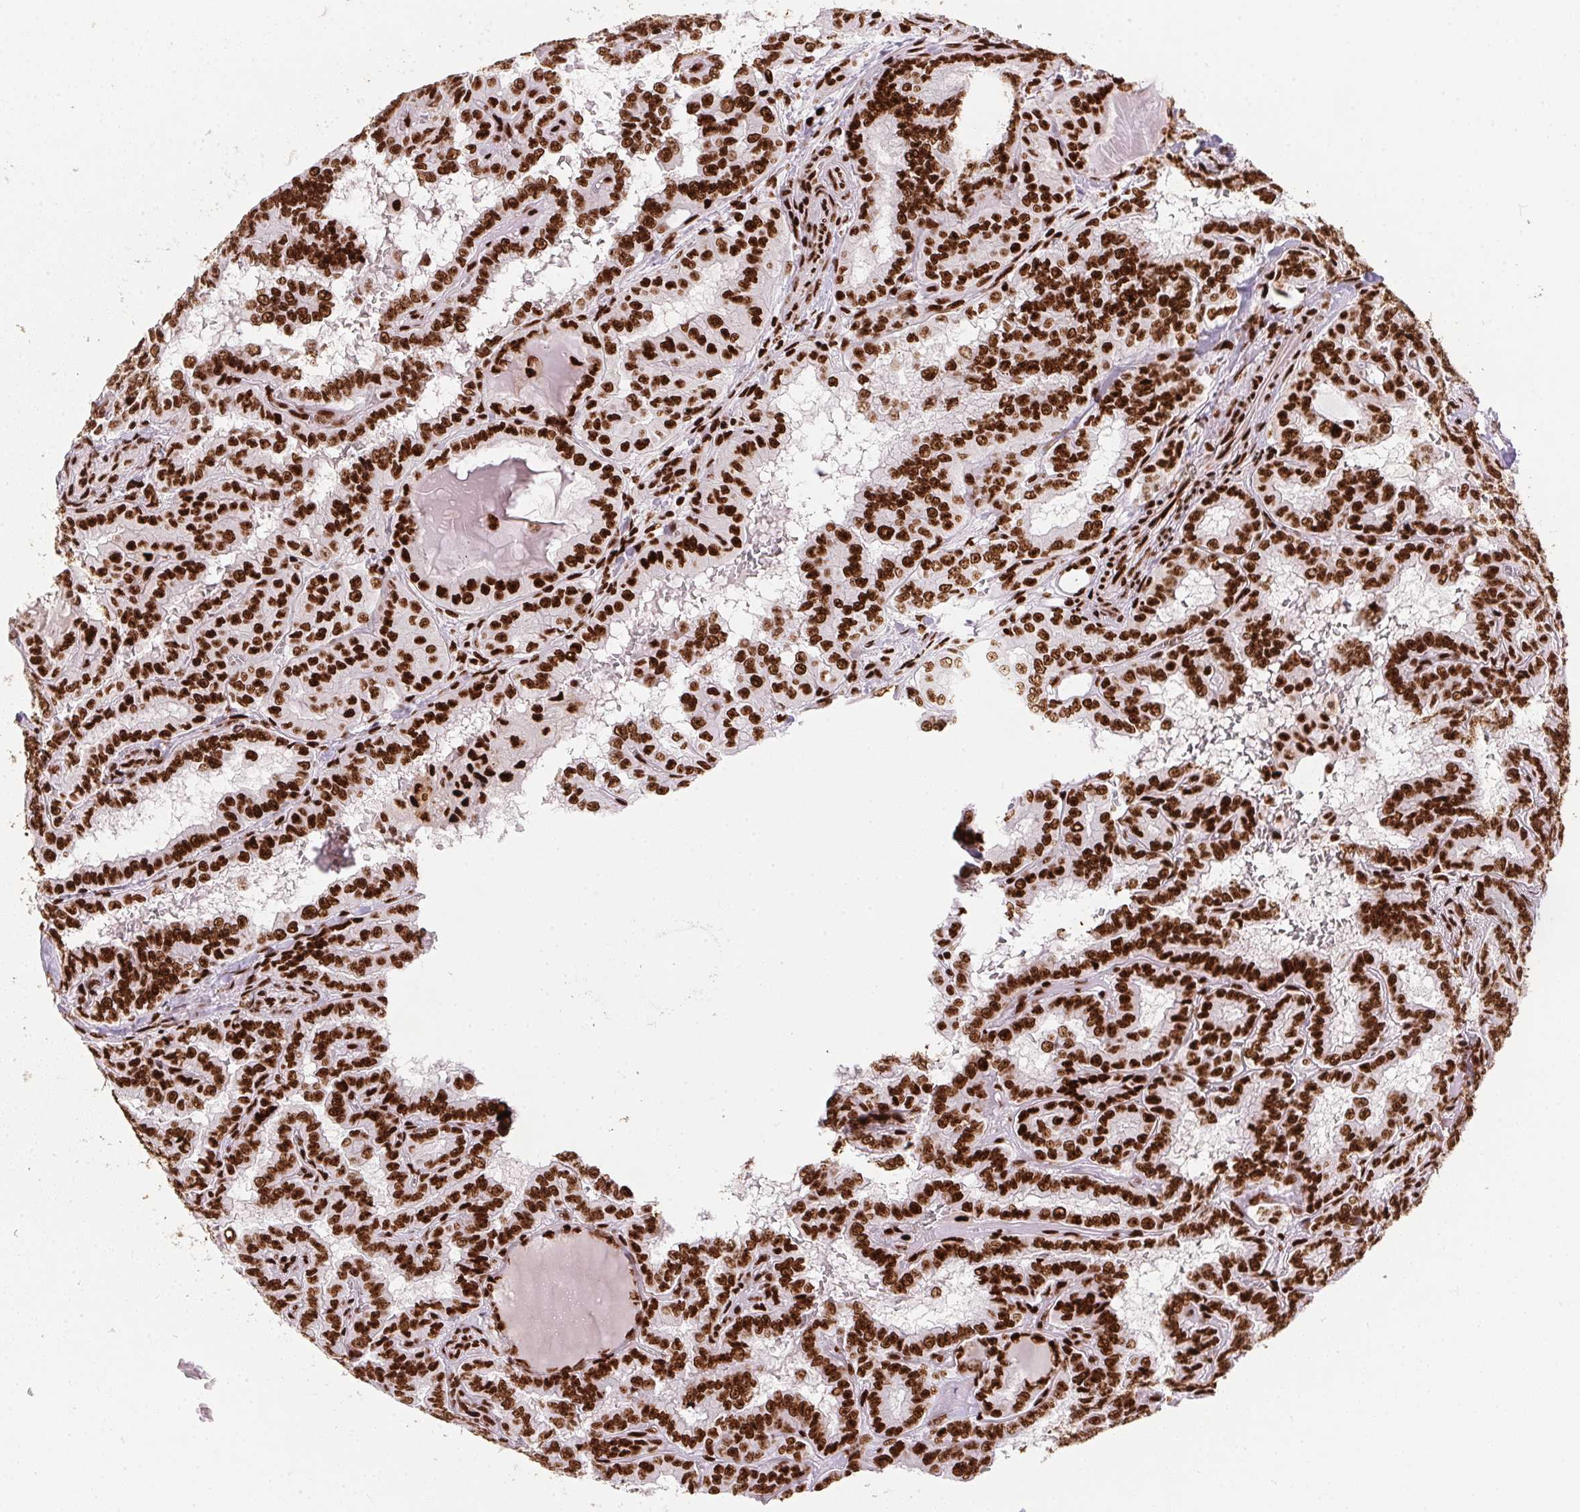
{"staining": {"intensity": "strong", "quantity": ">75%", "location": "nuclear"}, "tissue": "thyroid cancer", "cell_type": "Tumor cells", "image_type": "cancer", "snomed": [{"axis": "morphology", "description": "Papillary adenocarcinoma, NOS"}, {"axis": "topography", "description": "Thyroid gland"}], "caption": "Protein expression analysis of human thyroid papillary adenocarcinoma reveals strong nuclear expression in about >75% of tumor cells.", "gene": "PAGE3", "patient": {"sex": "female", "age": 46}}